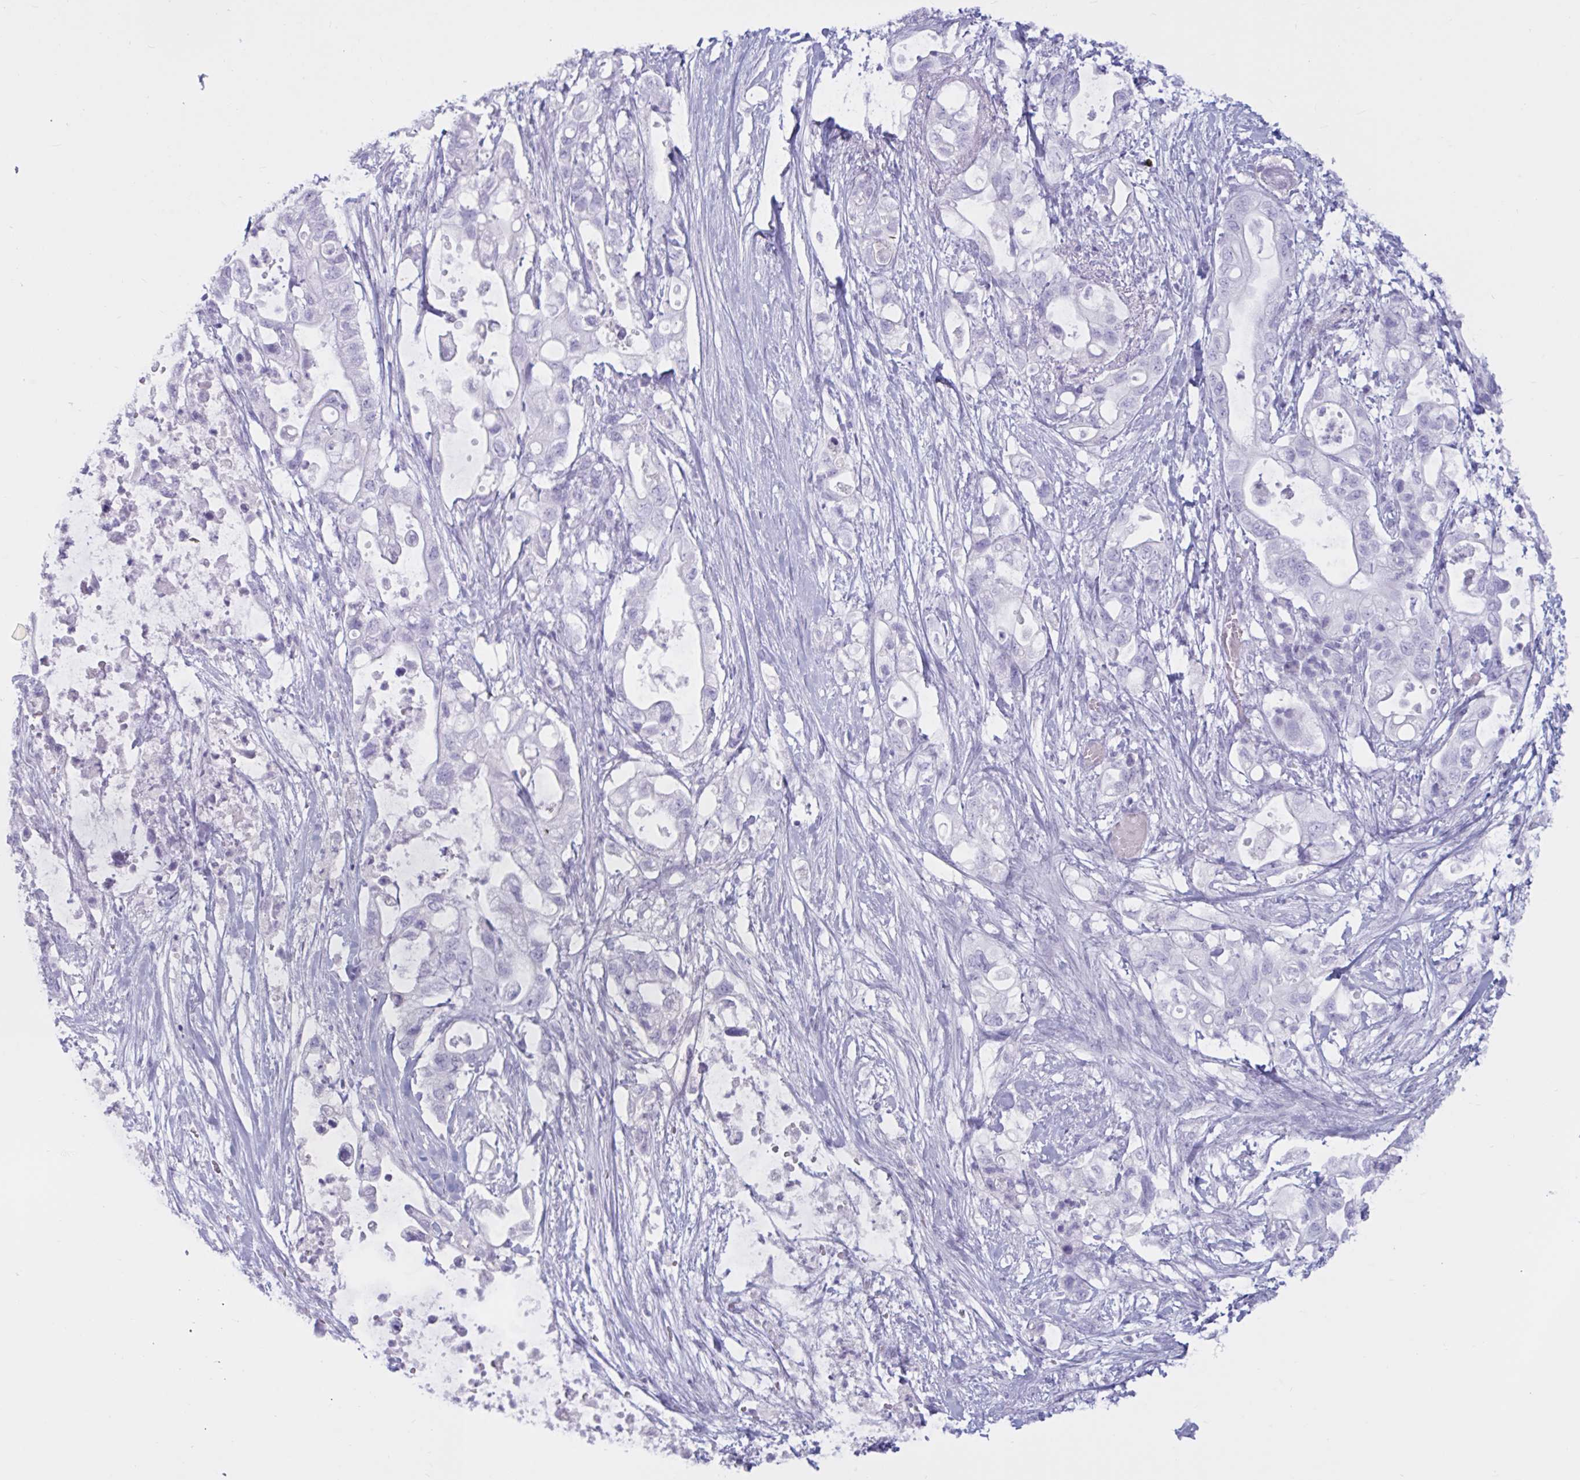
{"staining": {"intensity": "negative", "quantity": "none", "location": "none"}, "tissue": "pancreatic cancer", "cell_type": "Tumor cells", "image_type": "cancer", "snomed": [{"axis": "morphology", "description": "Adenocarcinoma, NOS"}, {"axis": "topography", "description": "Pancreas"}], "caption": "IHC micrograph of neoplastic tissue: human pancreatic cancer (adenocarcinoma) stained with DAB (3,3'-diaminobenzidine) demonstrates no significant protein expression in tumor cells.", "gene": "BBS10", "patient": {"sex": "female", "age": 72}}